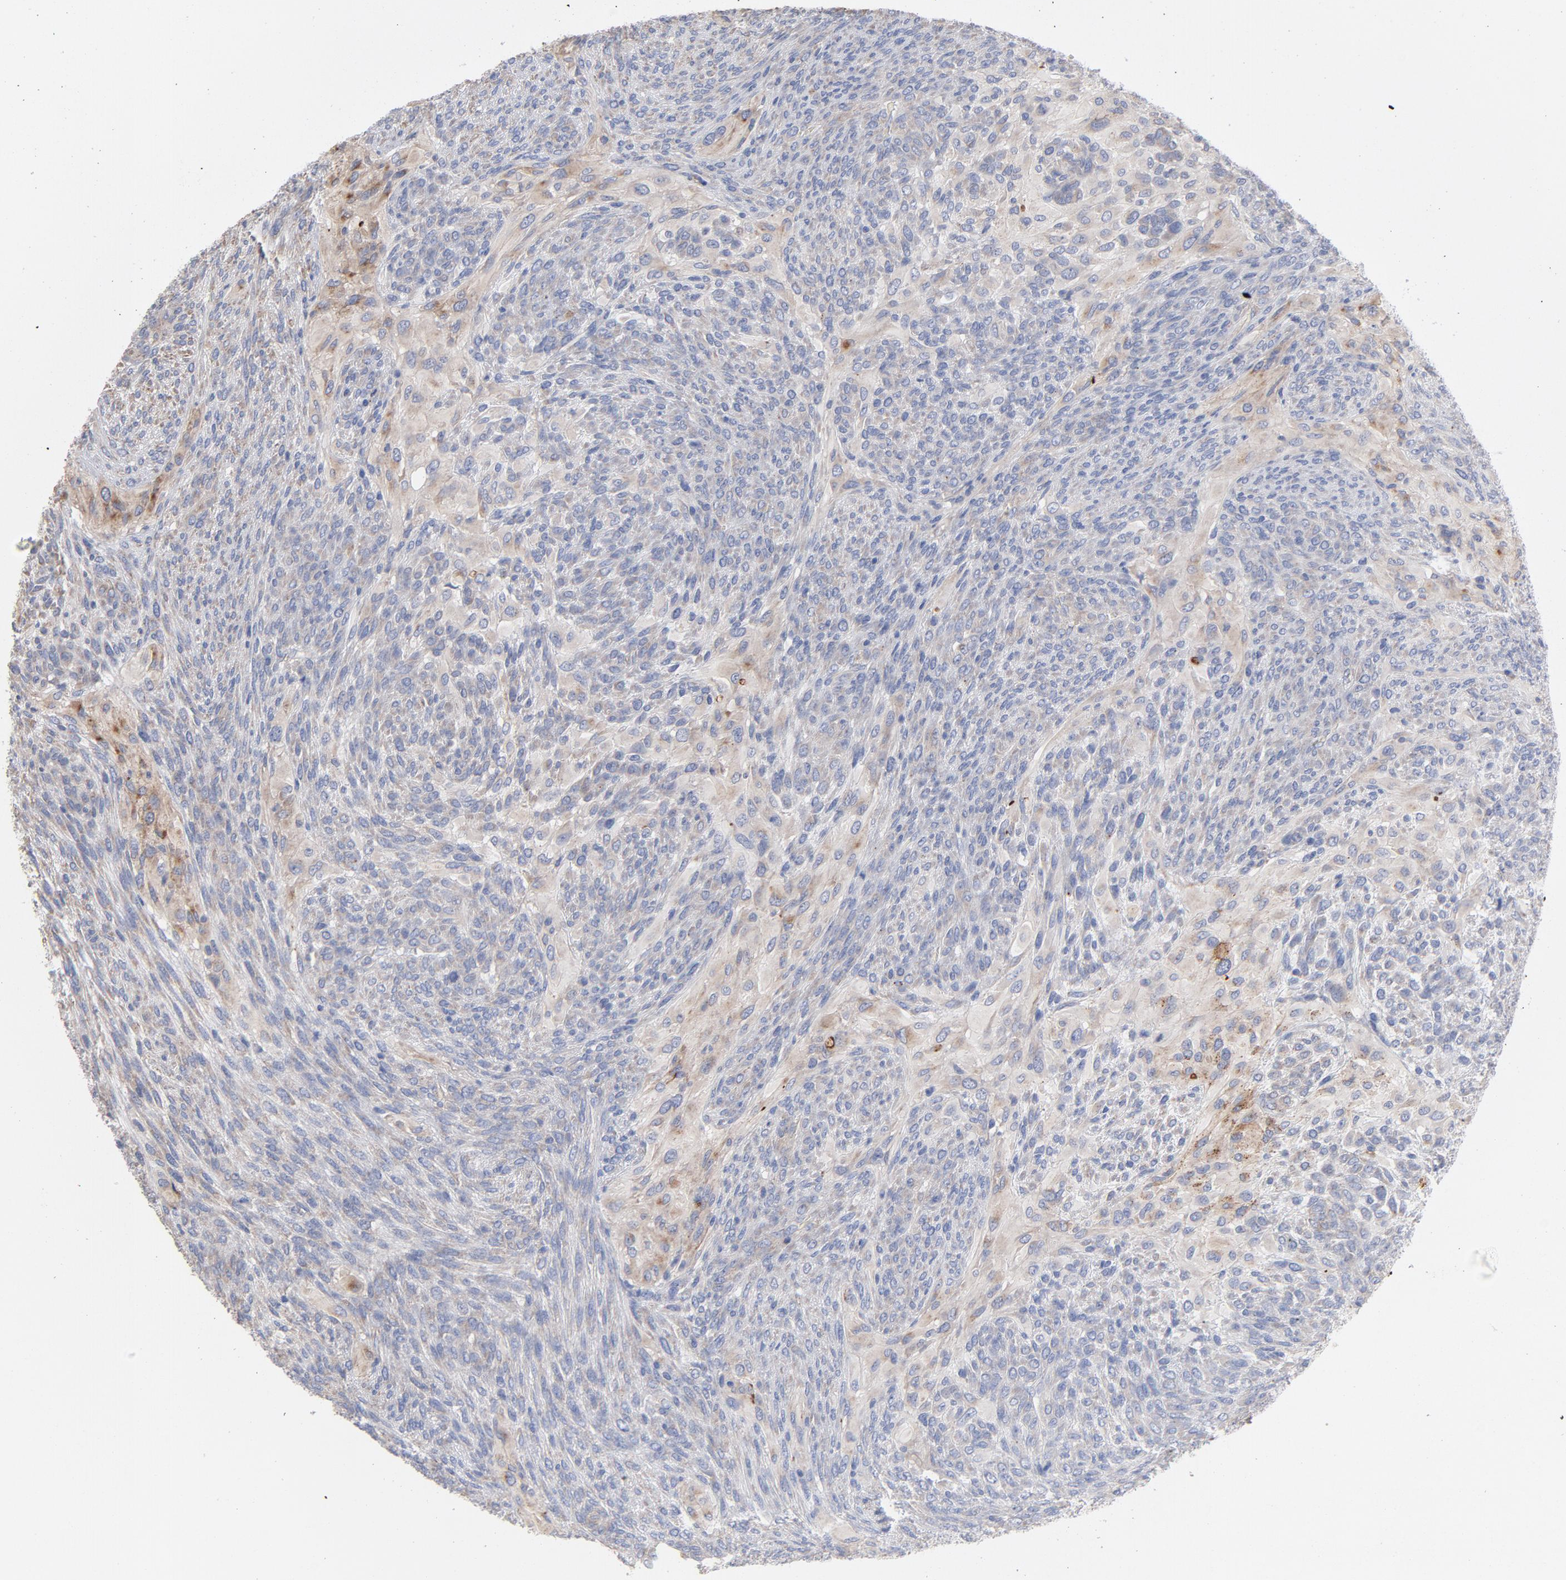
{"staining": {"intensity": "weak", "quantity": "25%-75%", "location": "cytoplasmic/membranous"}, "tissue": "glioma", "cell_type": "Tumor cells", "image_type": "cancer", "snomed": [{"axis": "morphology", "description": "Glioma, malignant, High grade"}, {"axis": "topography", "description": "Cerebral cortex"}], "caption": "The image reveals immunohistochemical staining of glioma. There is weak cytoplasmic/membranous positivity is appreciated in approximately 25%-75% of tumor cells.", "gene": "CPE", "patient": {"sex": "female", "age": 55}}